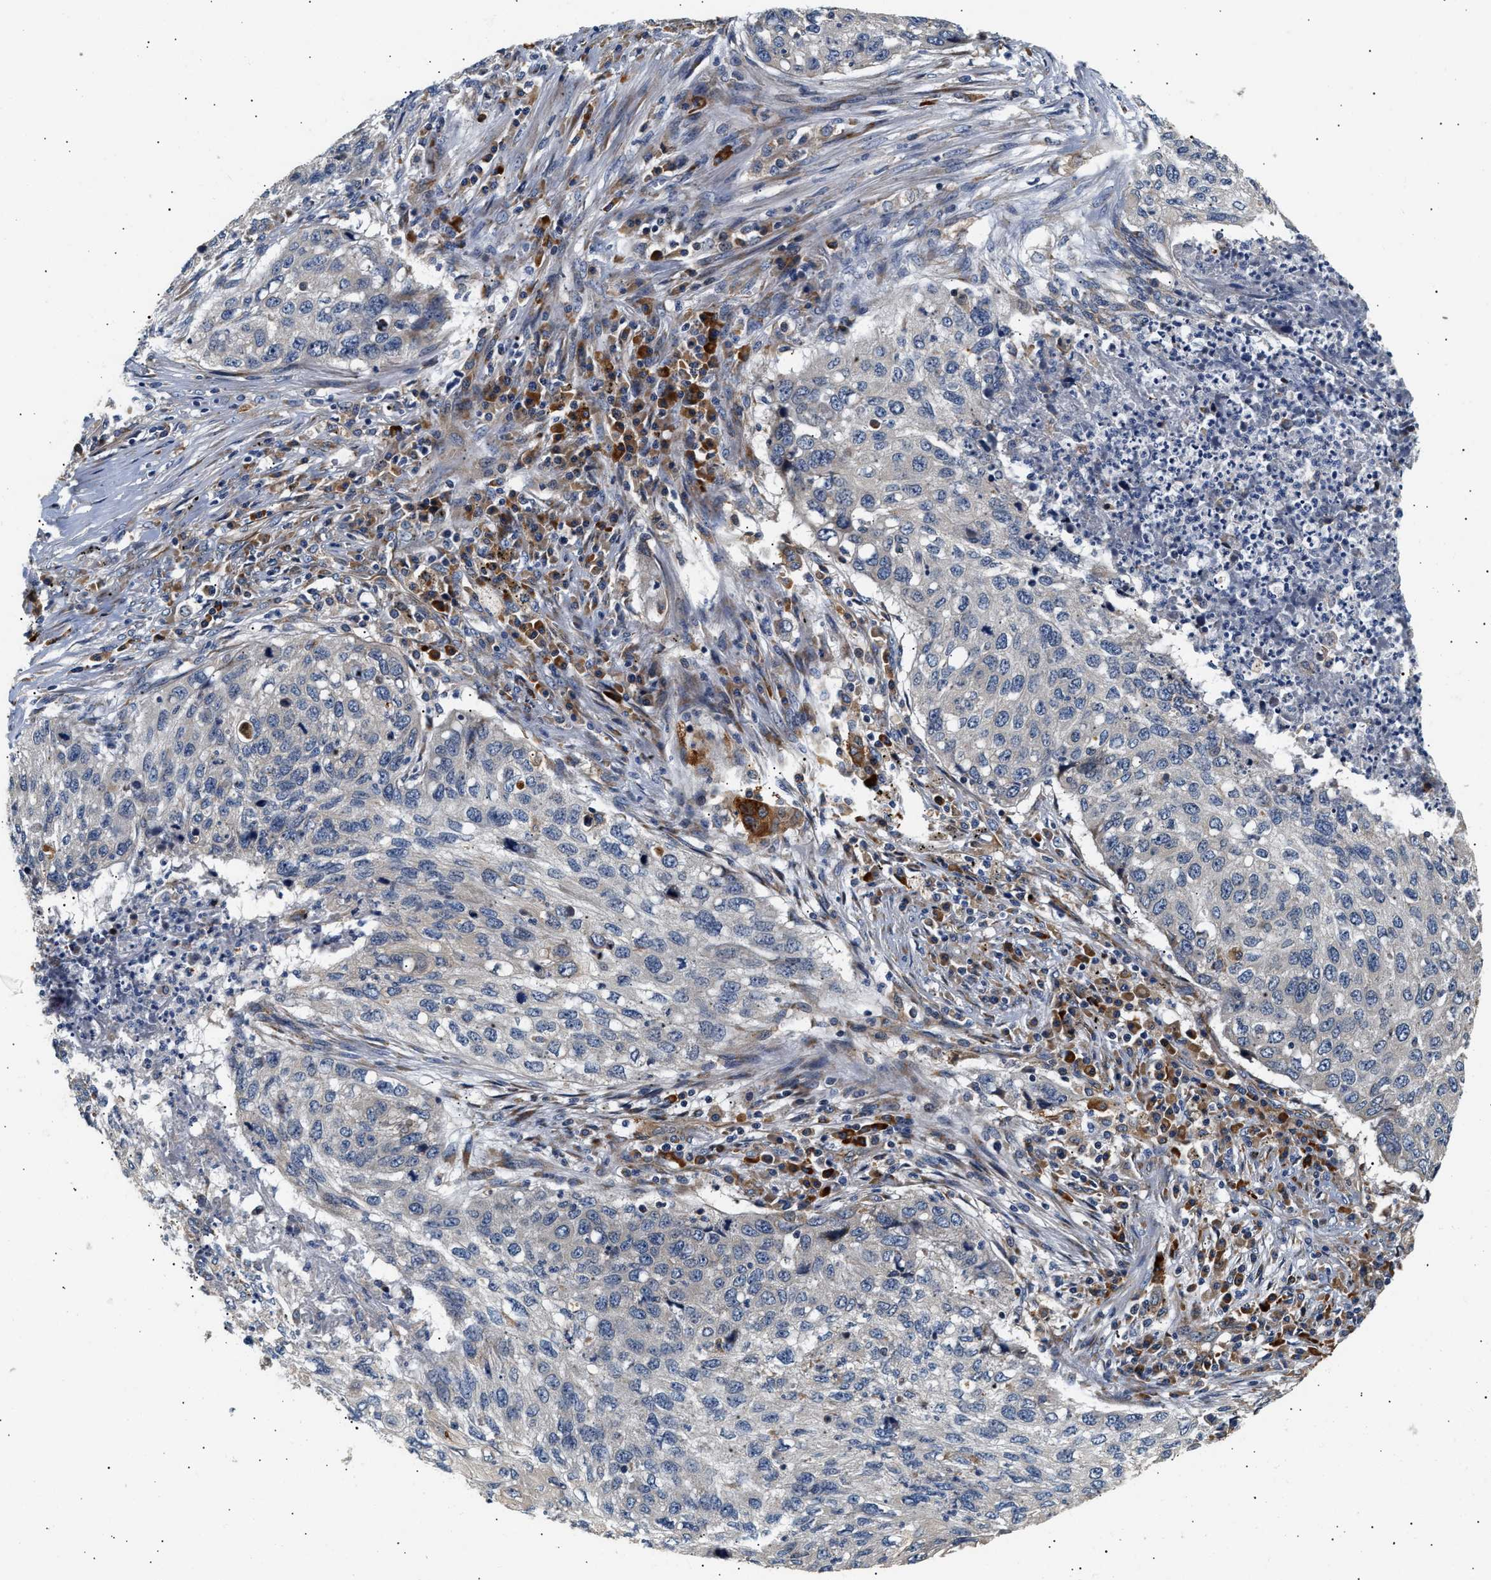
{"staining": {"intensity": "negative", "quantity": "none", "location": "none"}, "tissue": "lung cancer", "cell_type": "Tumor cells", "image_type": "cancer", "snomed": [{"axis": "morphology", "description": "Squamous cell carcinoma, NOS"}, {"axis": "topography", "description": "Lung"}], "caption": "This is an IHC photomicrograph of squamous cell carcinoma (lung). There is no positivity in tumor cells.", "gene": "IFT74", "patient": {"sex": "female", "age": 63}}